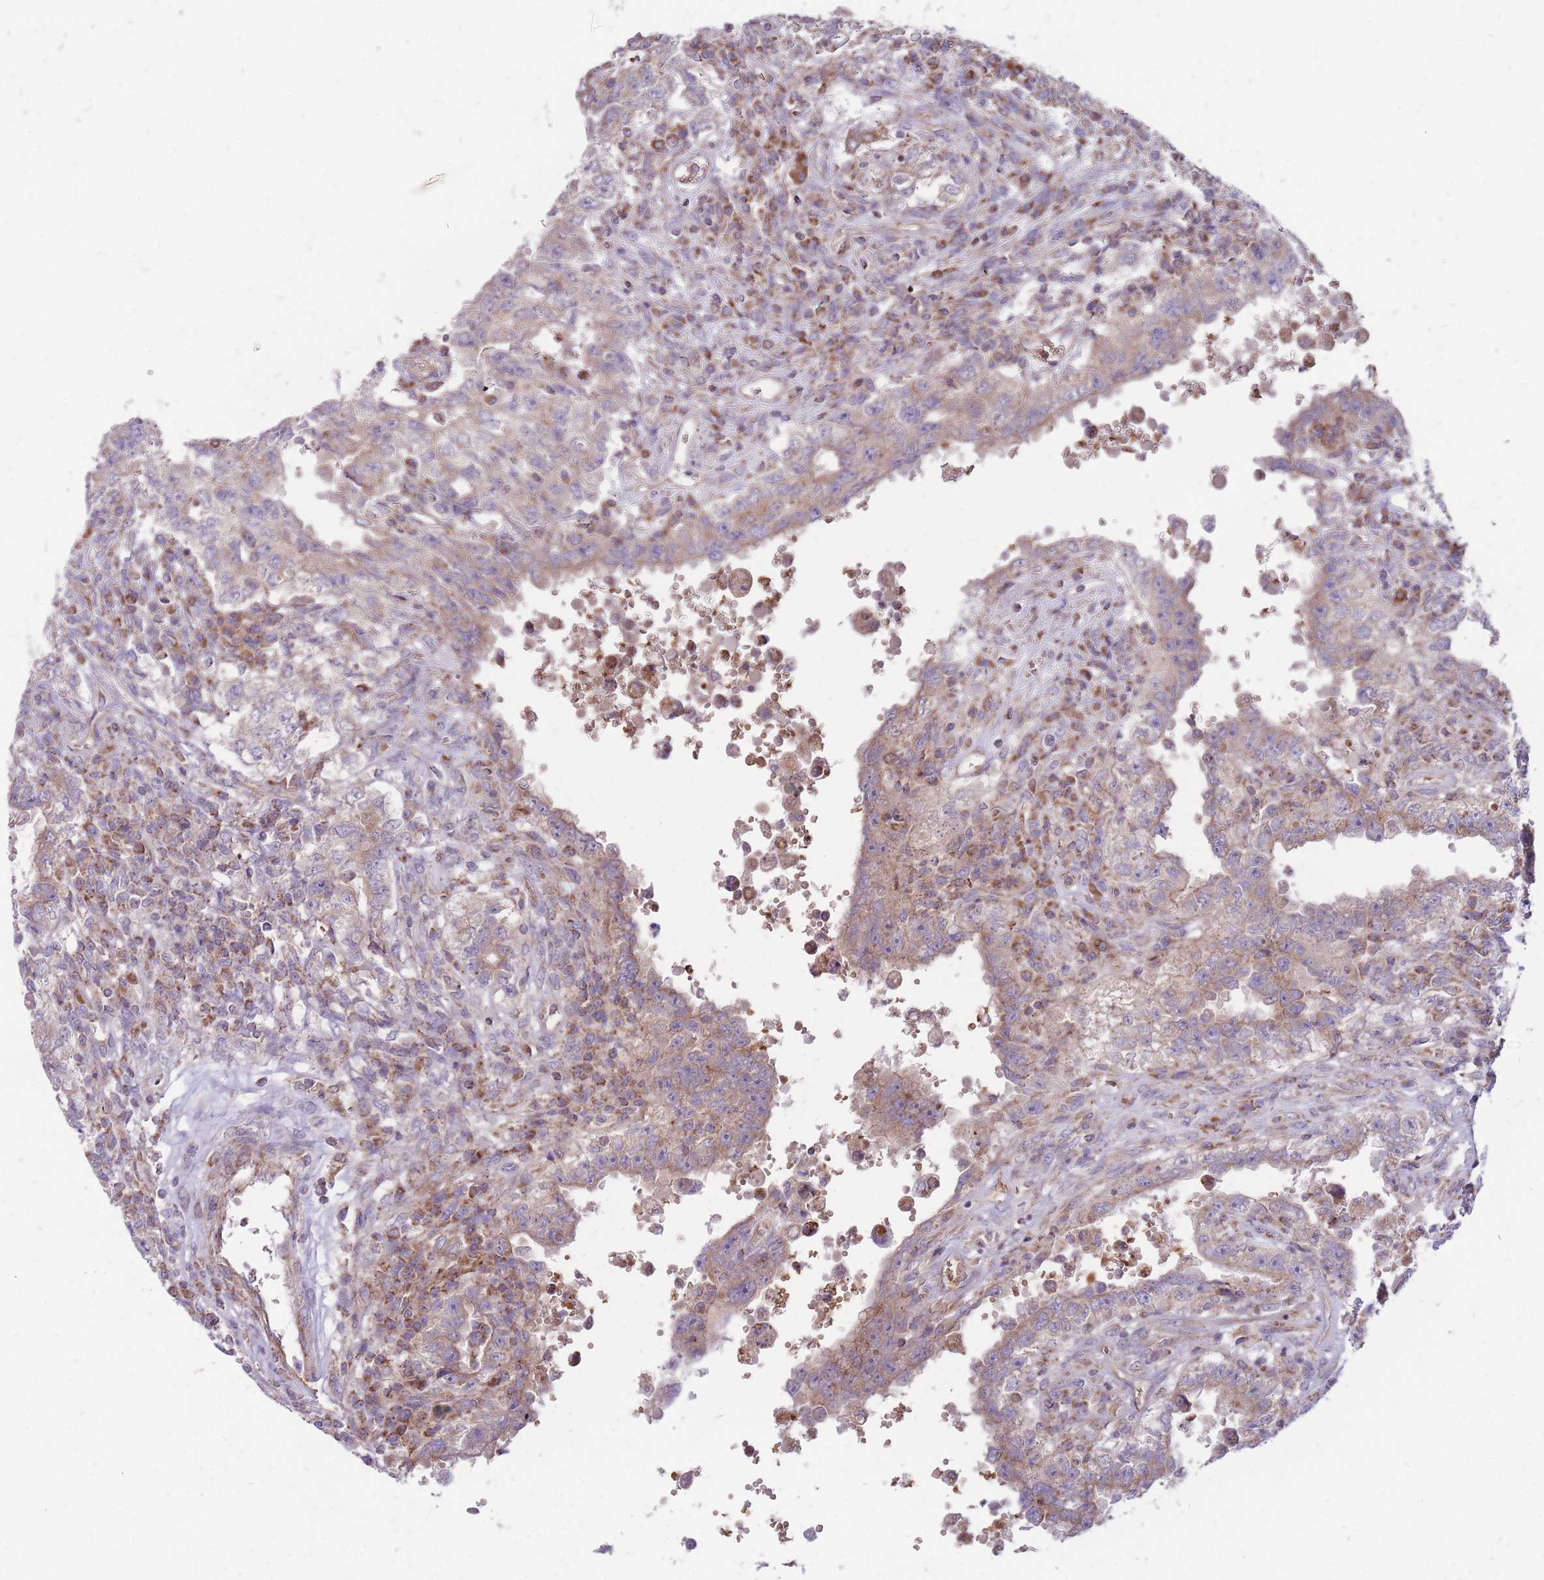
{"staining": {"intensity": "weak", "quantity": "25%-75%", "location": "cytoplasmic/membranous"}, "tissue": "testis cancer", "cell_type": "Tumor cells", "image_type": "cancer", "snomed": [{"axis": "morphology", "description": "Carcinoma, Embryonal, NOS"}, {"axis": "topography", "description": "Testis"}], "caption": "Testis cancer stained for a protein (brown) reveals weak cytoplasmic/membranous positive positivity in approximately 25%-75% of tumor cells.", "gene": "ANKRD10", "patient": {"sex": "male", "age": 26}}